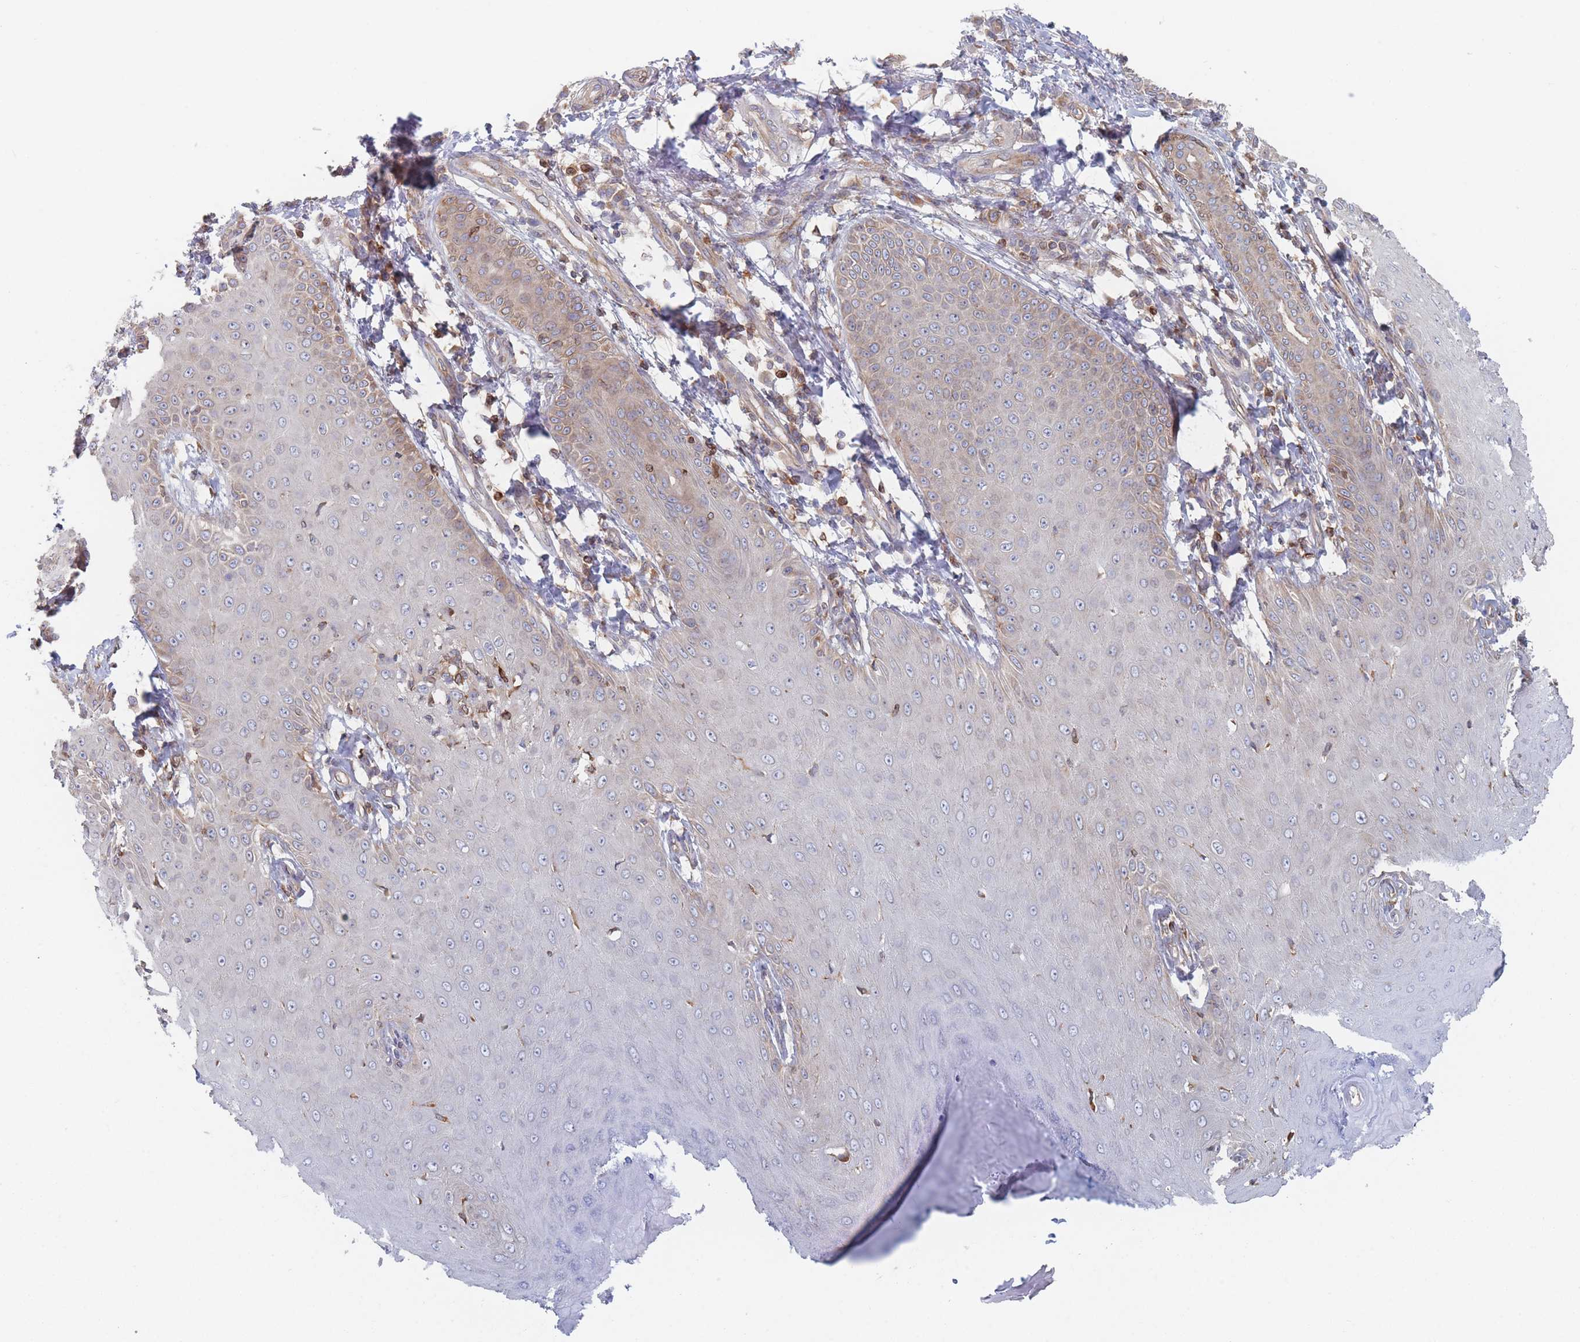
{"staining": {"intensity": "weak", "quantity": "<25%", "location": "cytoplasmic/membranous"}, "tissue": "skin cancer", "cell_type": "Tumor cells", "image_type": "cancer", "snomed": [{"axis": "morphology", "description": "Squamous cell carcinoma, NOS"}, {"axis": "topography", "description": "Skin"}], "caption": "An image of squamous cell carcinoma (skin) stained for a protein shows no brown staining in tumor cells. (DAB immunohistochemistry (IHC) with hematoxylin counter stain).", "gene": "KDSR", "patient": {"sex": "male", "age": 70}}